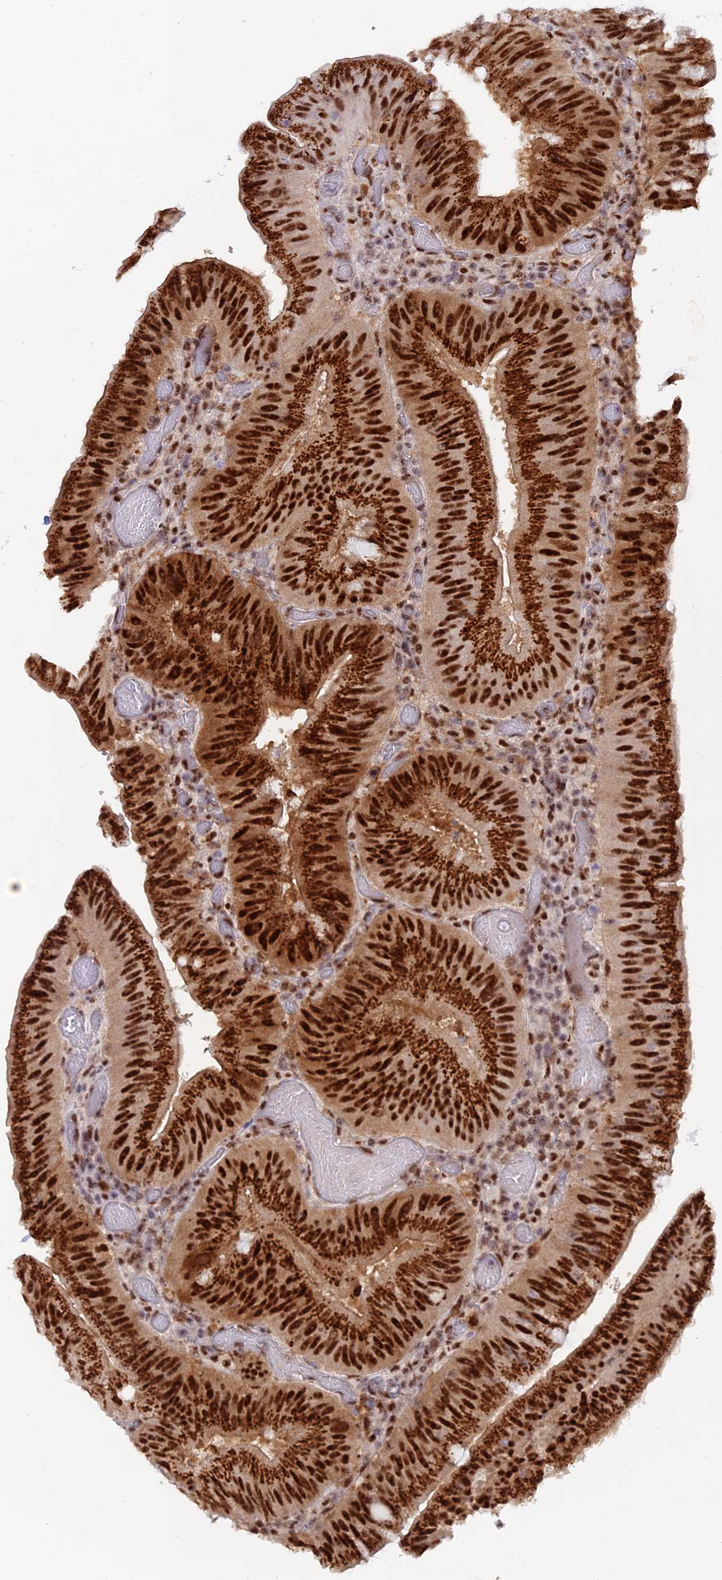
{"staining": {"intensity": "strong", "quantity": ">75%", "location": "cytoplasmic/membranous,nuclear"}, "tissue": "colorectal cancer", "cell_type": "Tumor cells", "image_type": "cancer", "snomed": [{"axis": "morphology", "description": "Adenocarcinoma, NOS"}, {"axis": "topography", "description": "Colon"}], "caption": "This is a photomicrograph of immunohistochemistry staining of colorectal cancer (adenocarcinoma), which shows strong staining in the cytoplasmic/membranous and nuclear of tumor cells.", "gene": "THOC3", "patient": {"sex": "female", "age": 43}}